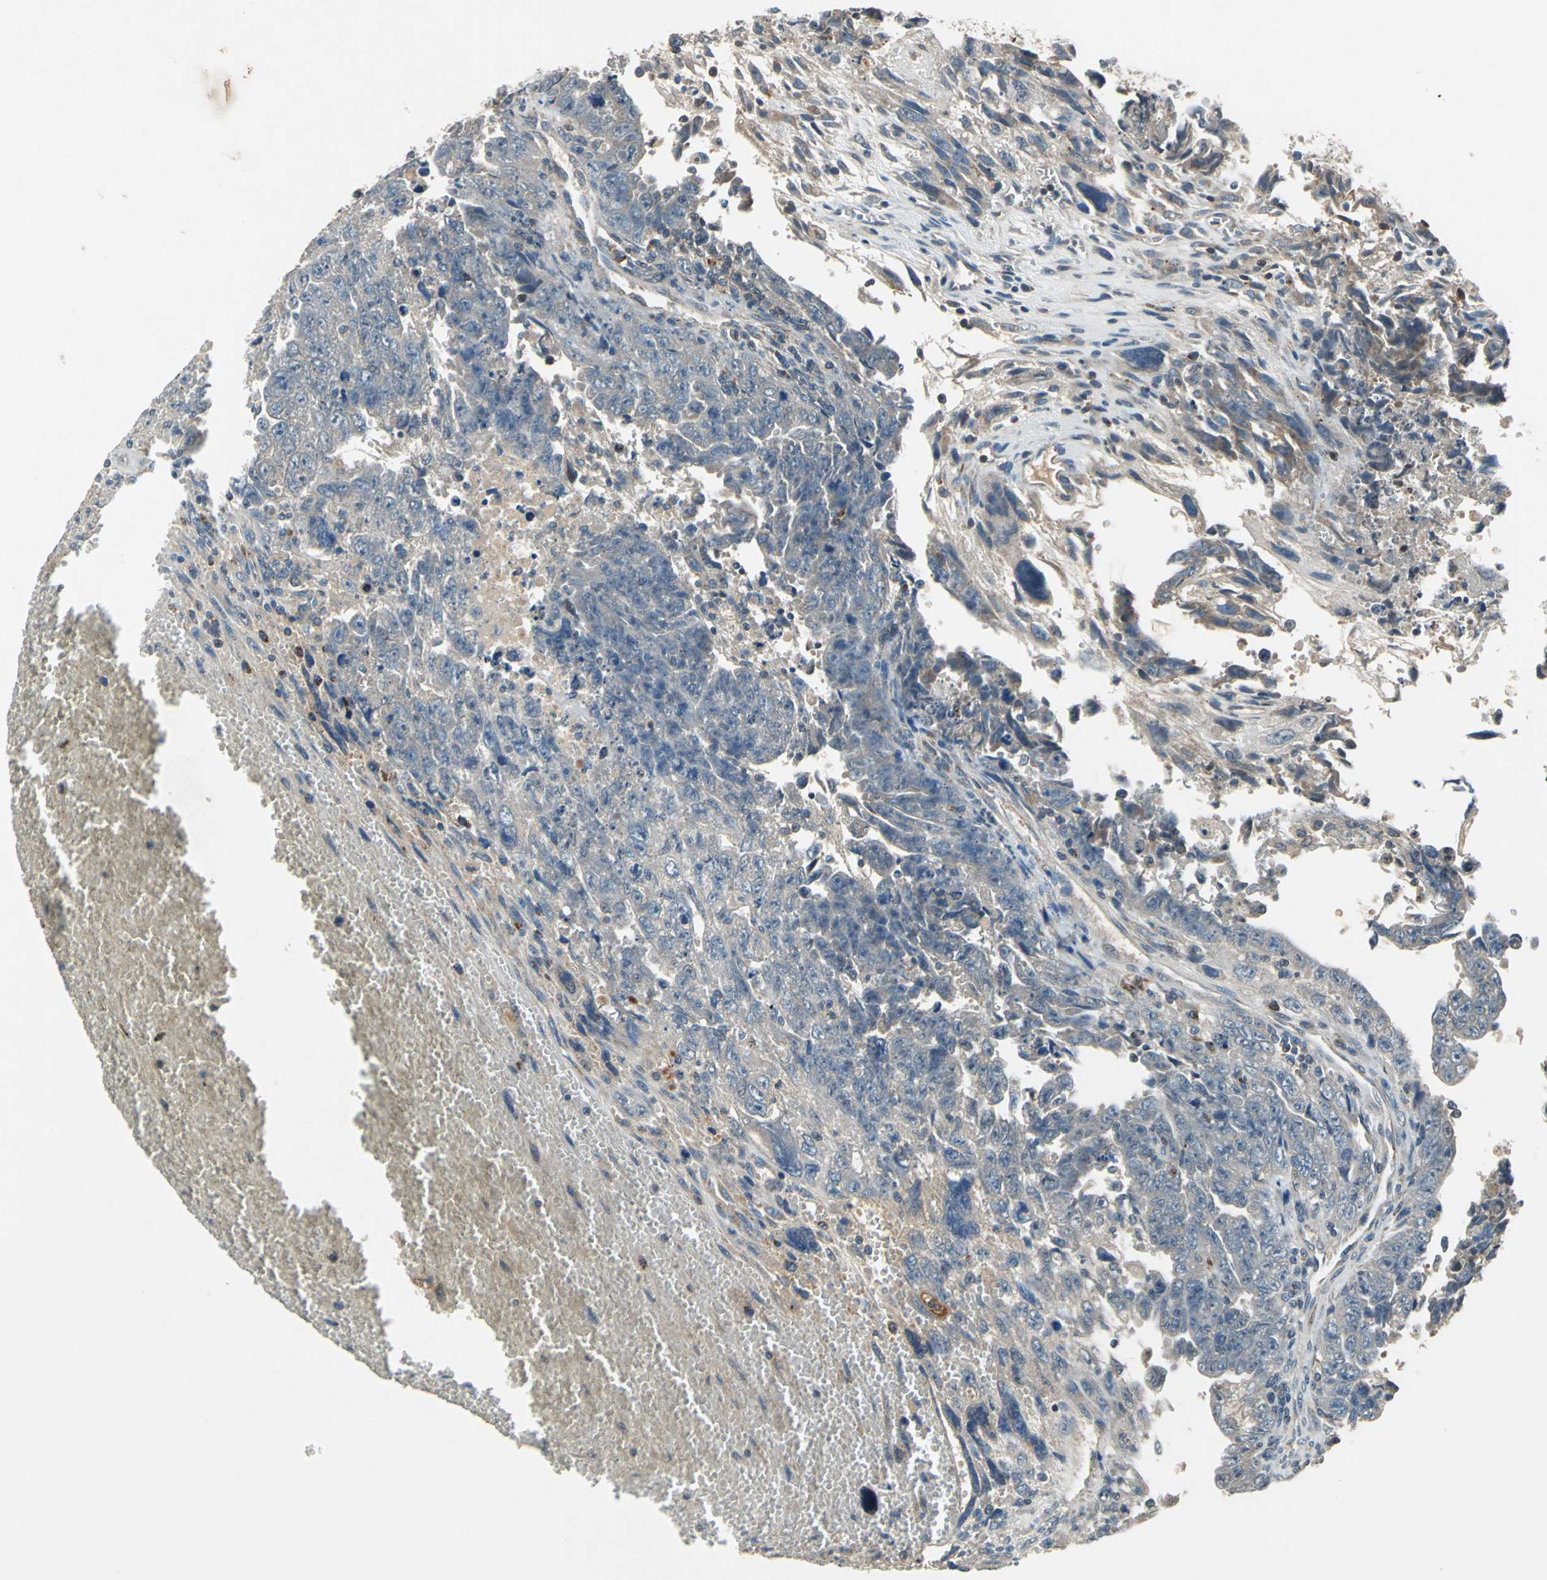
{"staining": {"intensity": "weak", "quantity": ">75%", "location": "cytoplasmic/membranous"}, "tissue": "testis cancer", "cell_type": "Tumor cells", "image_type": "cancer", "snomed": [{"axis": "morphology", "description": "Carcinoma, Embryonal, NOS"}, {"axis": "topography", "description": "Testis"}], "caption": "A histopathology image of testis cancer stained for a protein displays weak cytoplasmic/membranous brown staining in tumor cells.", "gene": "SLC19A2", "patient": {"sex": "male", "age": 28}}